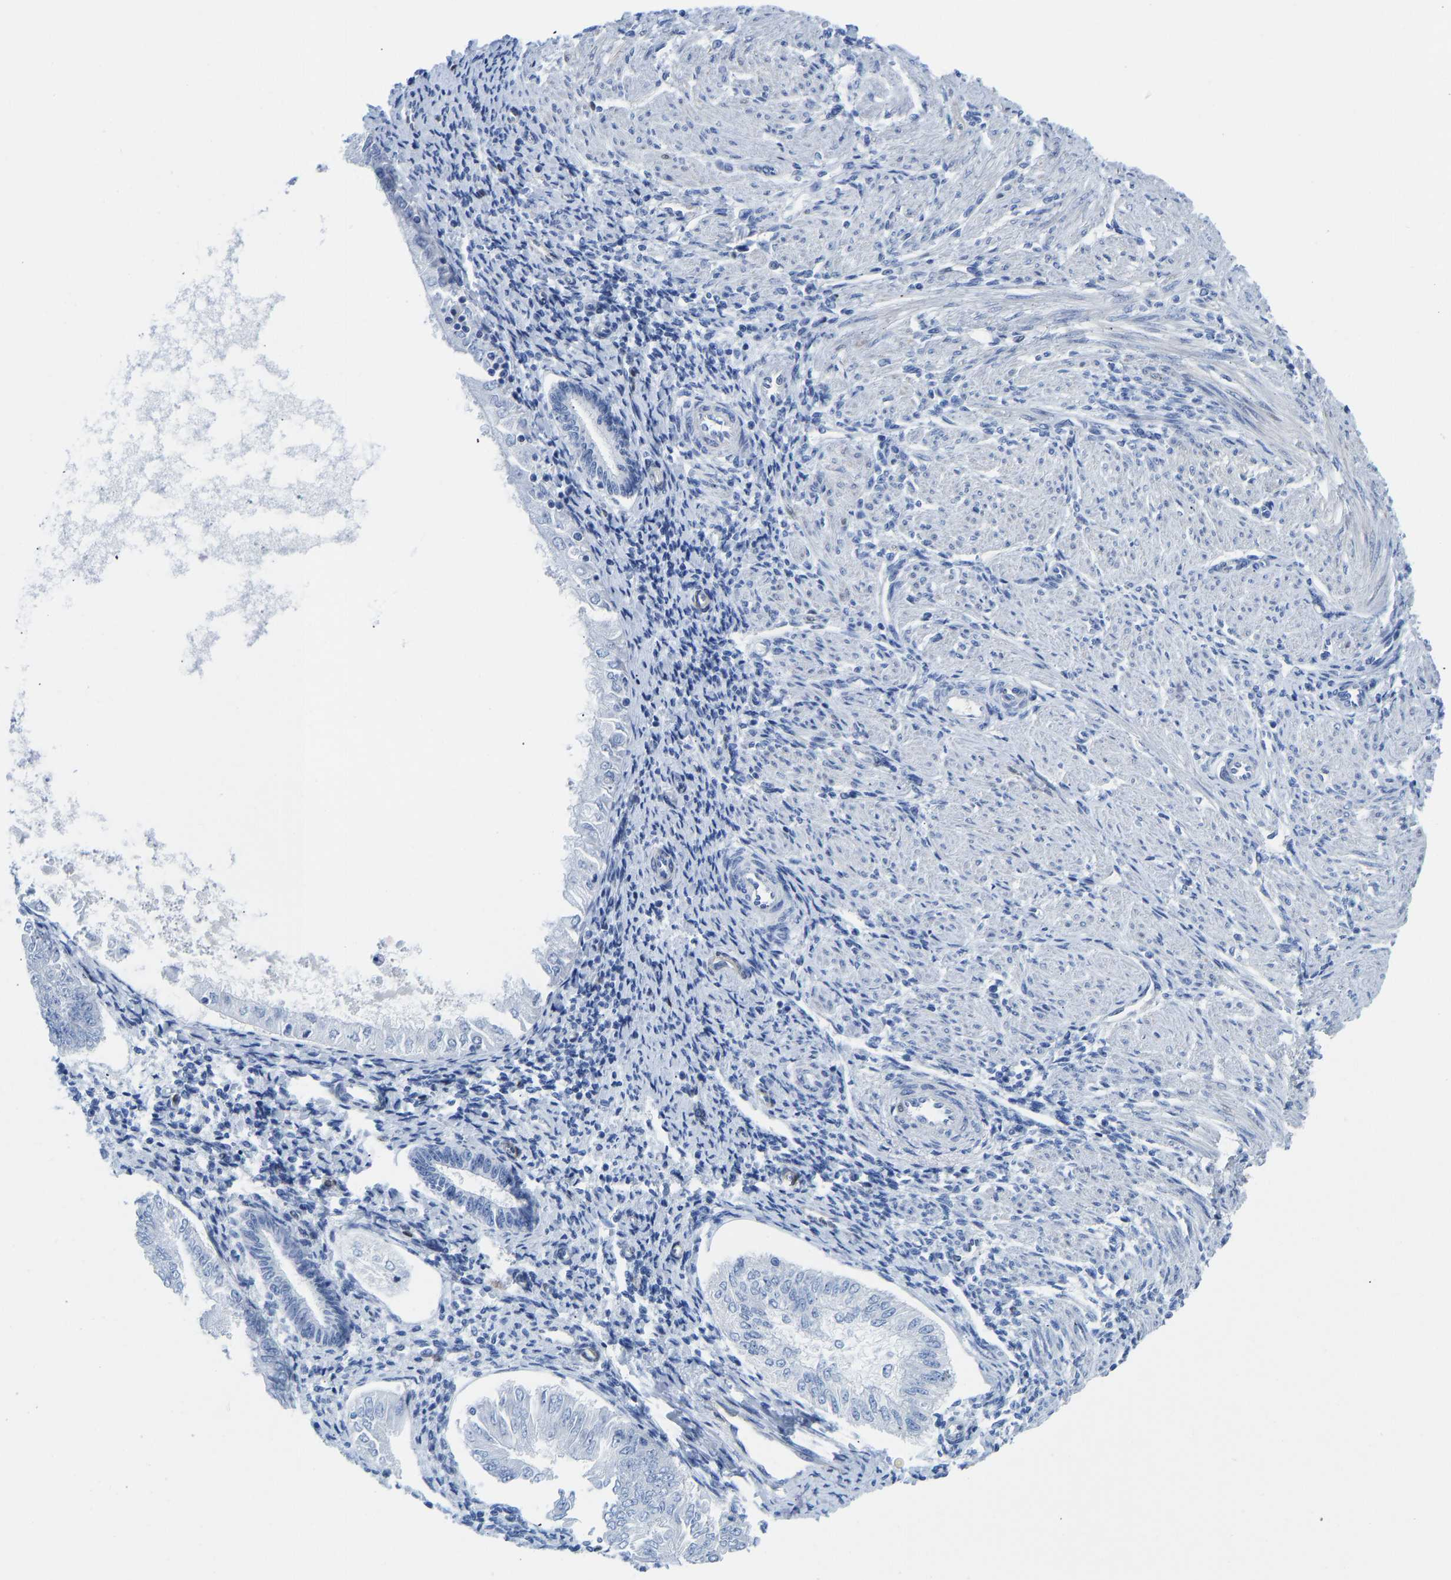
{"staining": {"intensity": "negative", "quantity": "none", "location": "none"}, "tissue": "endometrial cancer", "cell_type": "Tumor cells", "image_type": "cancer", "snomed": [{"axis": "morphology", "description": "Adenocarcinoma, NOS"}, {"axis": "topography", "description": "Endometrium"}], "caption": "Immunohistochemistry (IHC) micrograph of human endometrial cancer (adenocarcinoma) stained for a protein (brown), which exhibits no staining in tumor cells.", "gene": "NKAIN3", "patient": {"sex": "female", "age": 53}}